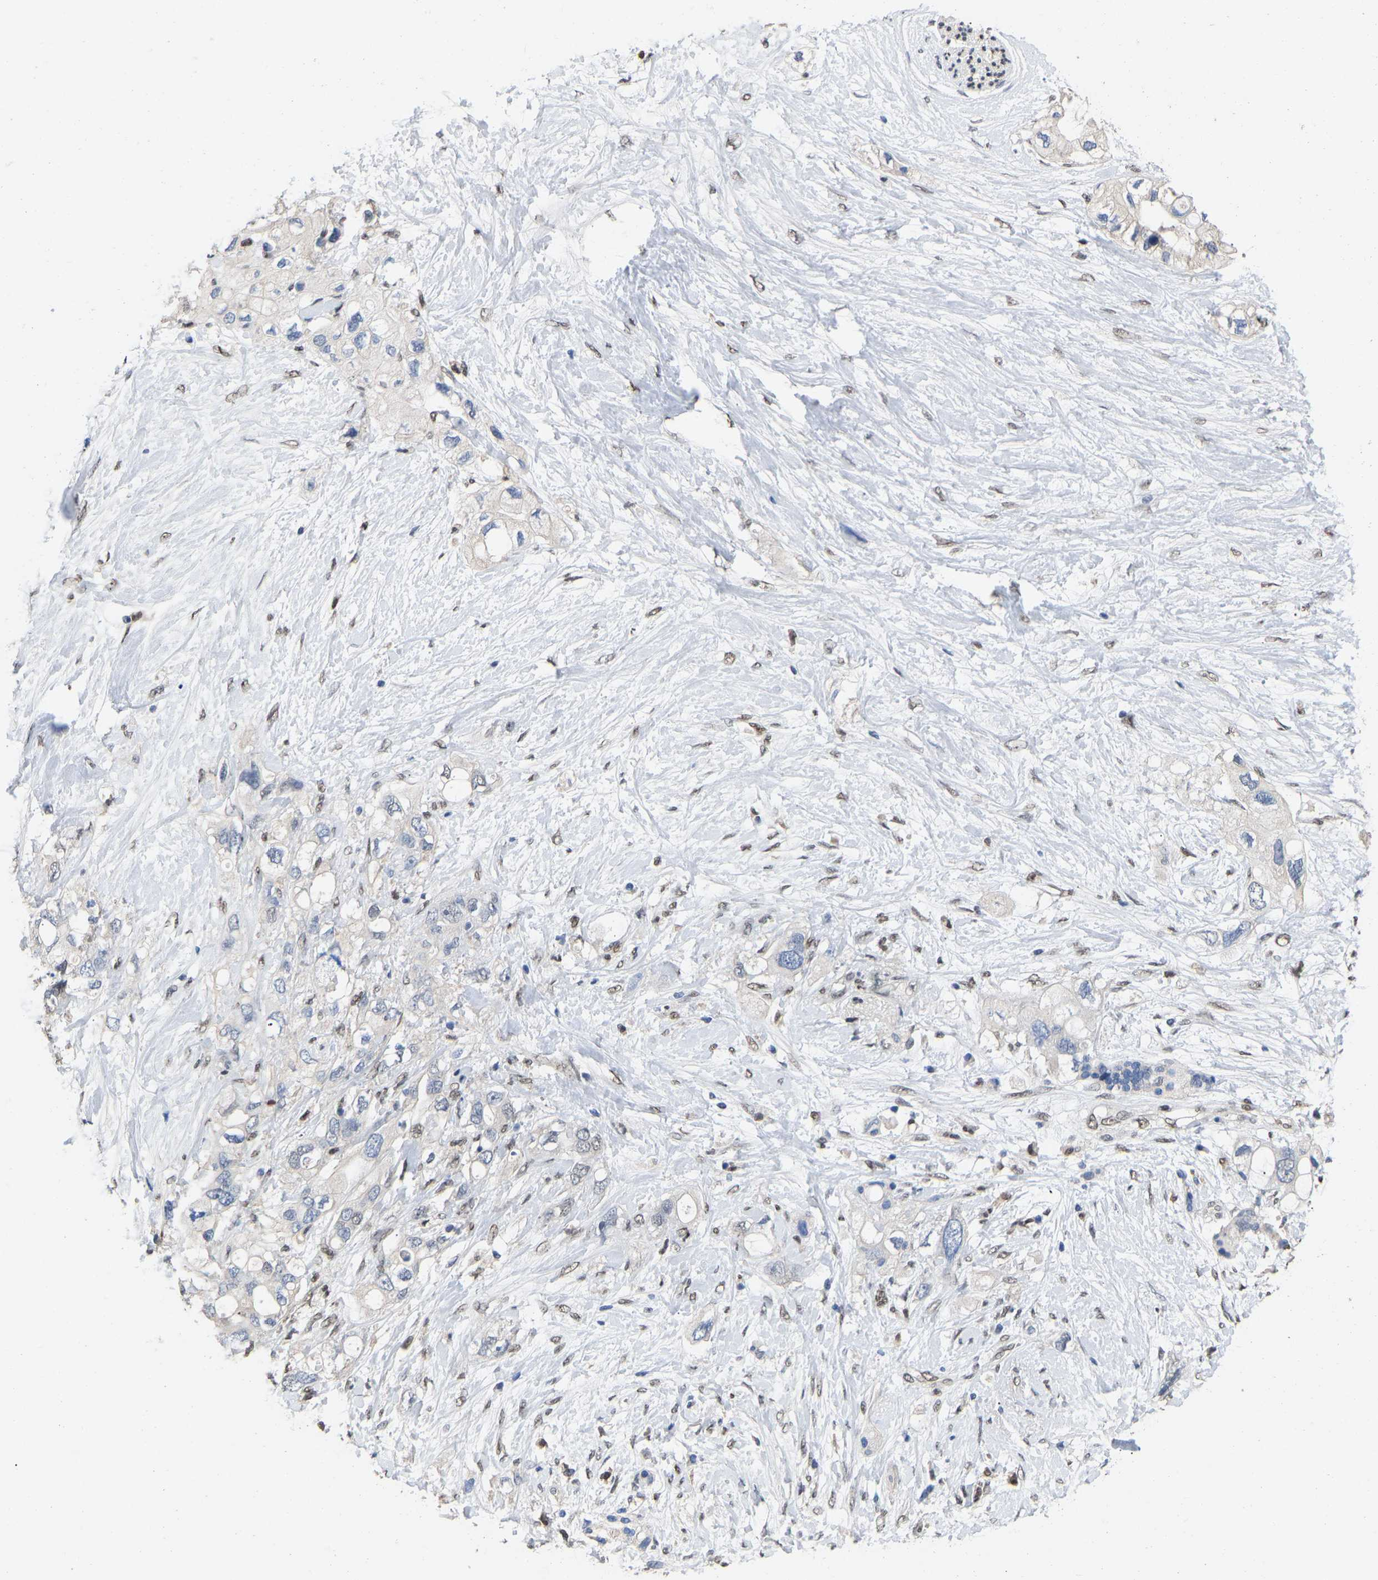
{"staining": {"intensity": "negative", "quantity": "none", "location": "none"}, "tissue": "pancreatic cancer", "cell_type": "Tumor cells", "image_type": "cancer", "snomed": [{"axis": "morphology", "description": "Adenocarcinoma, NOS"}, {"axis": "topography", "description": "Pancreas"}], "caption": "DAB (3,3'-diaminobenzidine) immunohistochemical staining of human pancreatic cancer (adenocarcinoma) reveals no significant expression in tumor cells.", "gene": "QKI", "patient": {"sex": "female", "age": 56}}